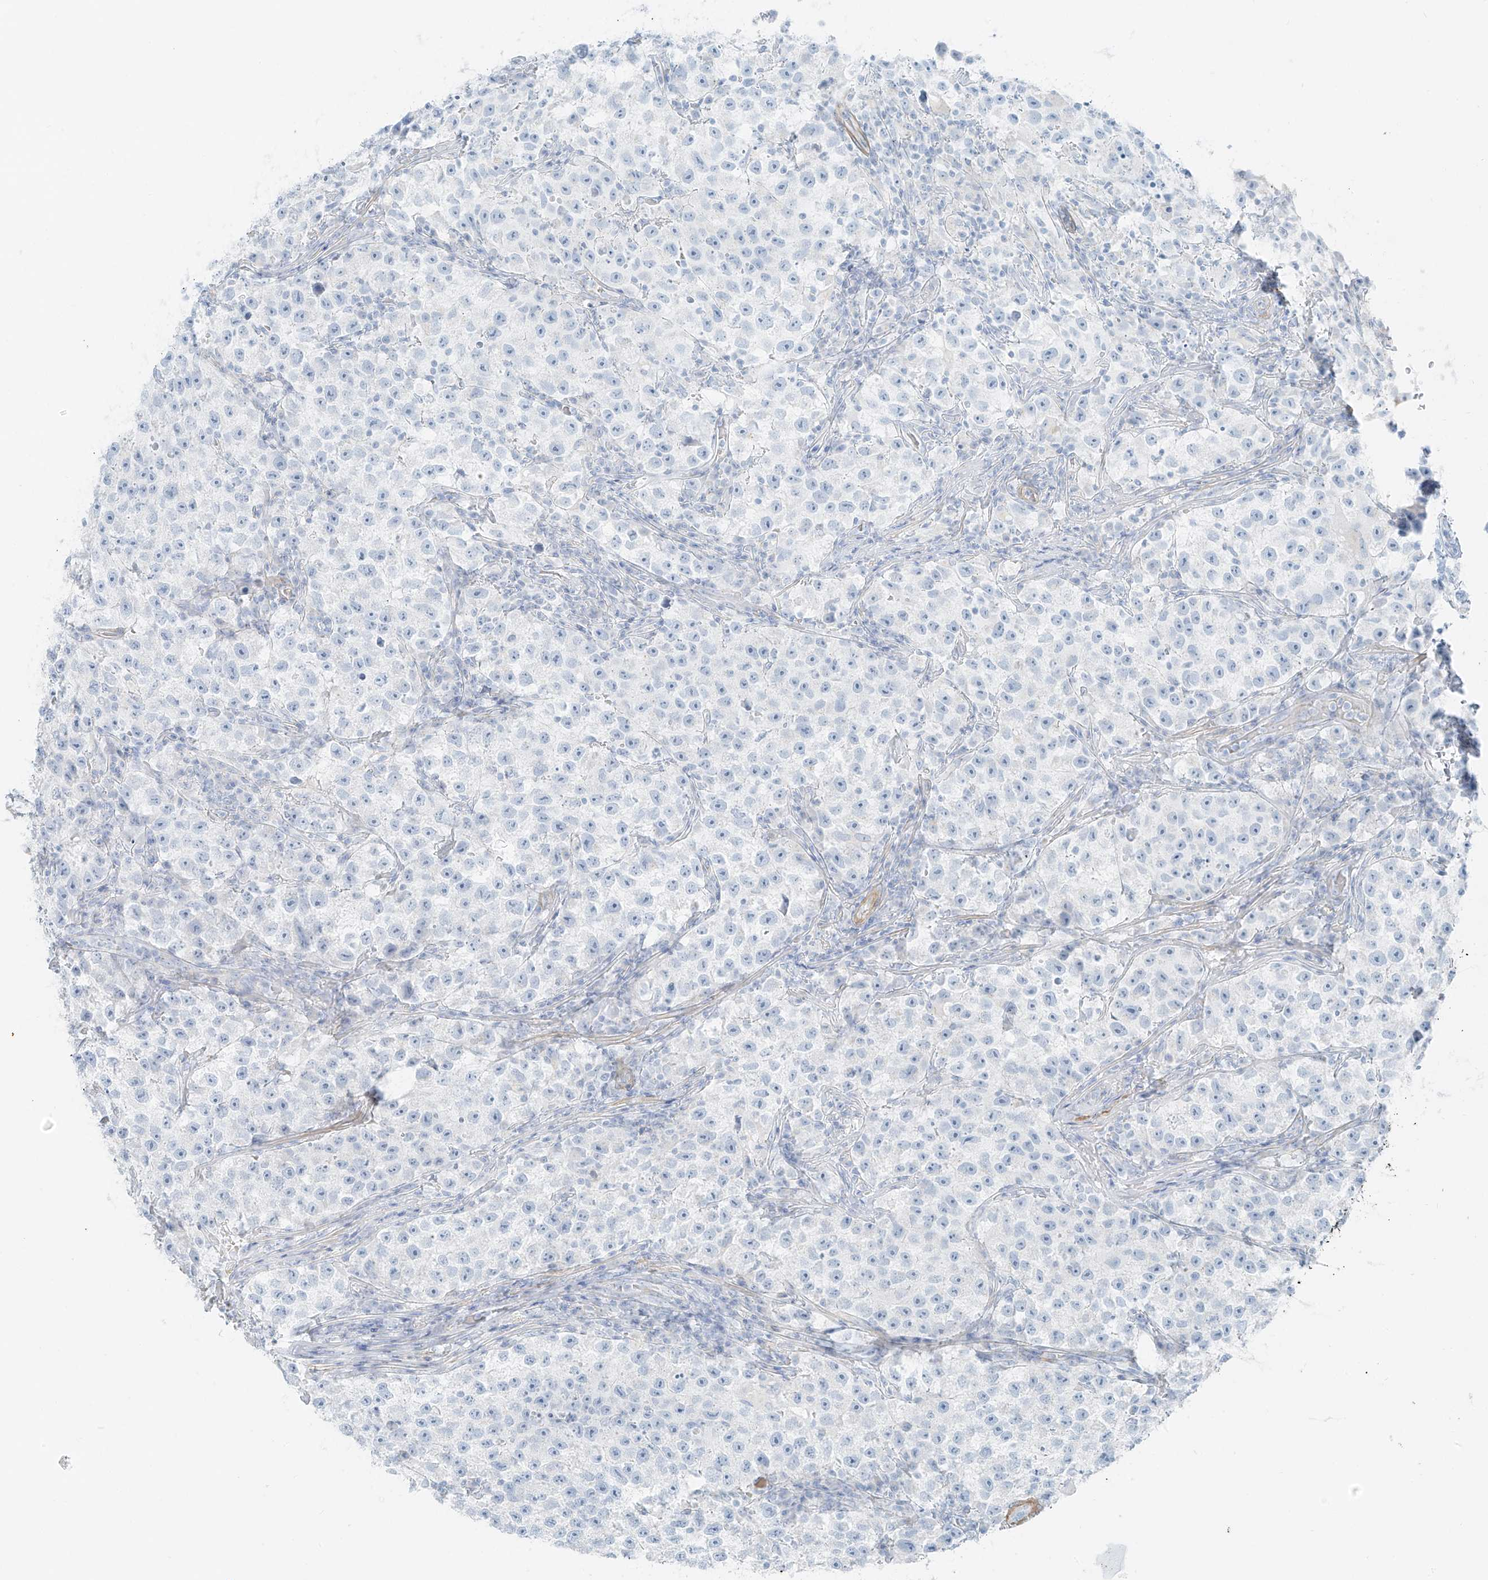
{"staining": {"intensity": "negative", "quantity": "none", "location": "none"}, "tissue": "testis cancer", "cell_type": "Tumor cells", "image_type": "cancer", "snomed": [{"axis": "morphology", "description": "Seminoma, NOS"}, {"axis": "topography", "description": "Testis"}], "caption": "DAB (3,3'-diaminobenzidine) immunohistochemical staining of testis cancer demonstrates no significant positivity in tumor cells.", "gene": "SMCP", "patient": {"sex": "male", "age": 22}}